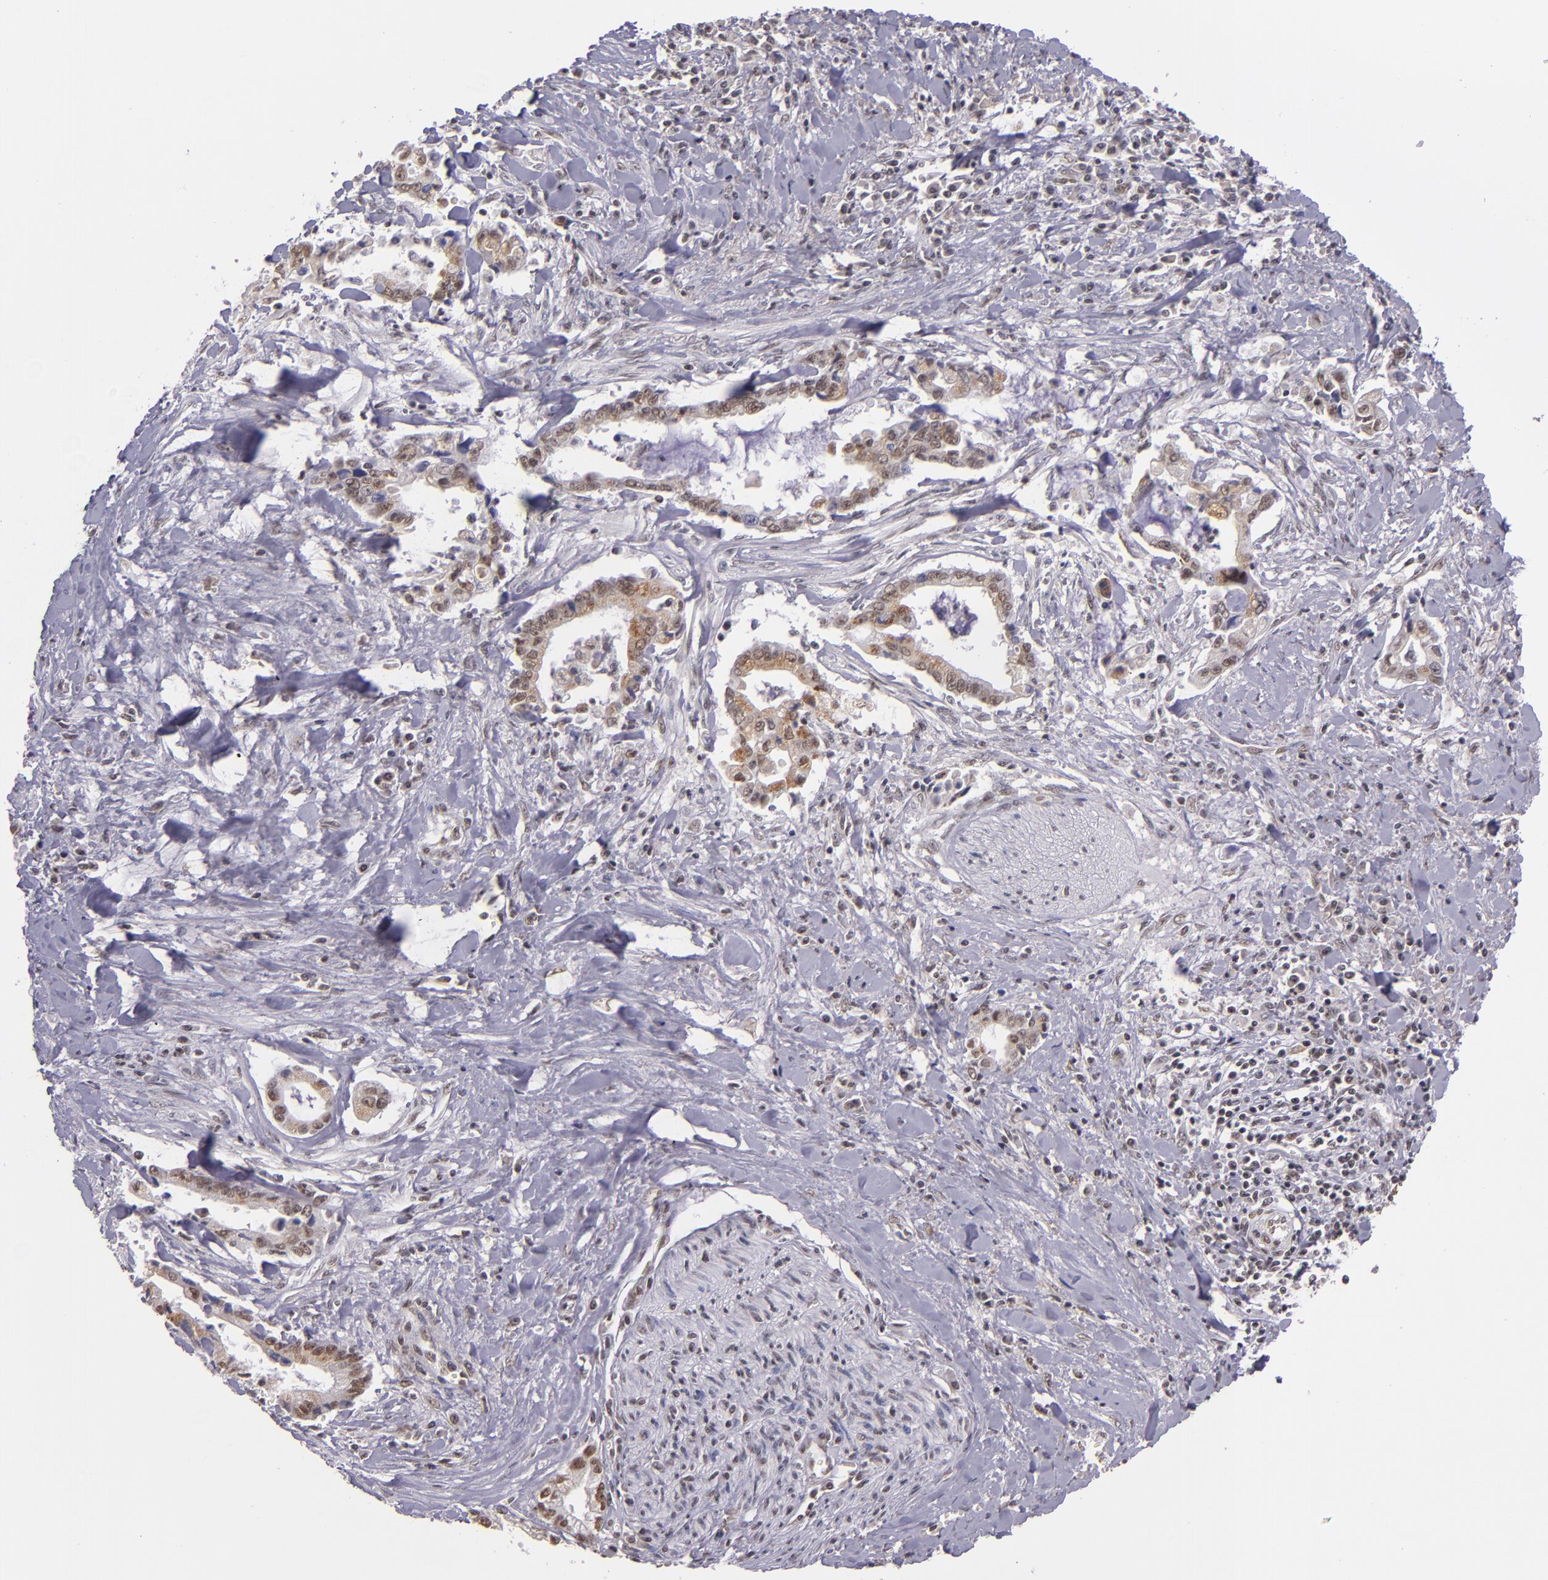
{"staining": {"intensity": "weak", "quantity": ">75%", "location": "nuclear"}, "tissue": "liver cancer", "cell_type": "Tumor cells", "image_type": "cancer", "snomed": [{"axis": "morphology", "description": "Cholangiocarcinoma"}, {"axis": "topography", "description": "Liver"}], "caption": "Immunohistochemical staining of cholangiocarcinoma (liver) reveals low levels of weak nuclear expression in about >75% of tumor cells.", "gene": "ZNF148", "patient": {"sex": "male", "age": 57}}